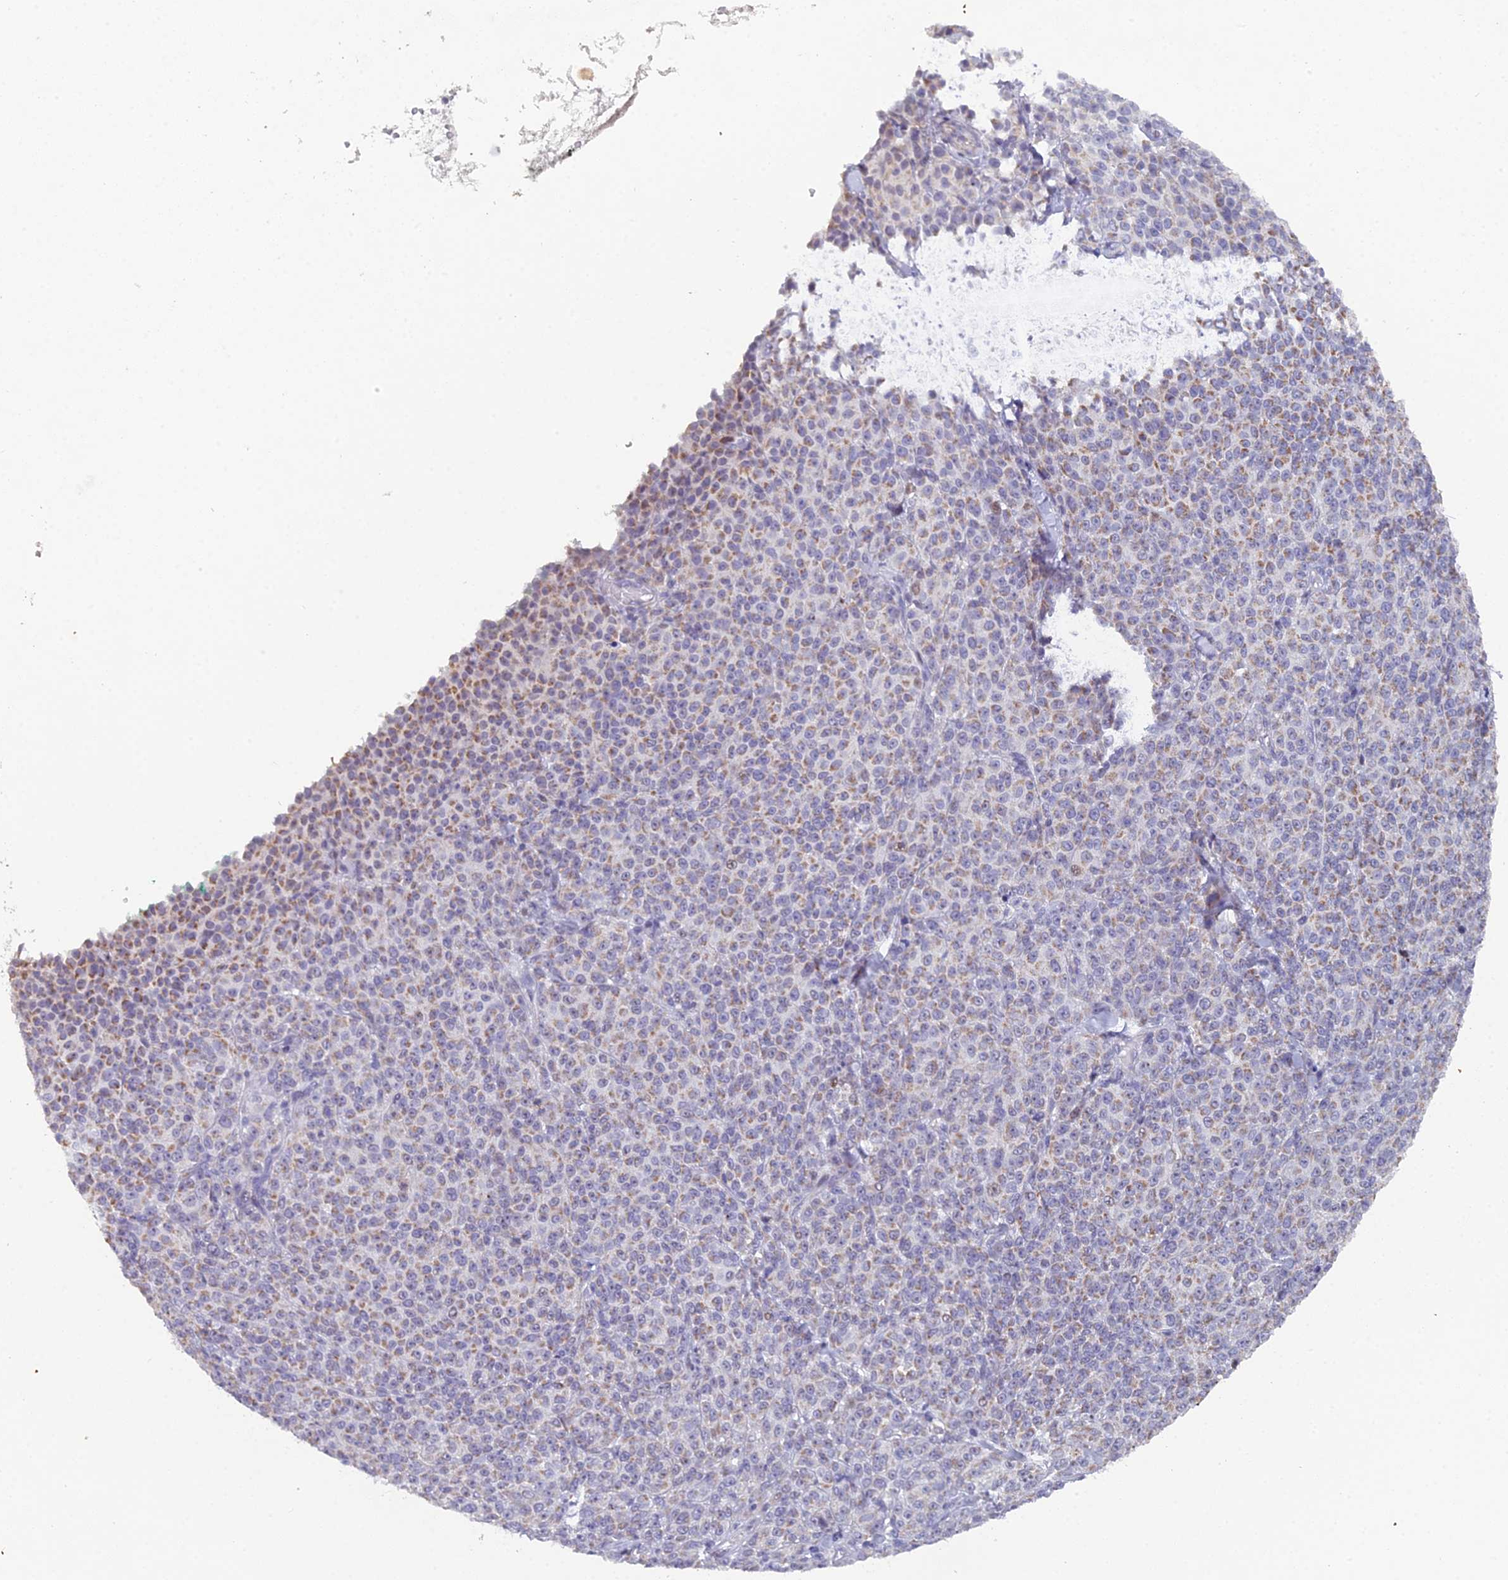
{"staining": {"intensity": "weak", "quantity": "25%-75%", "location": "cytoplasmic/membranous"}, "tissue": "melanoma", "cell_type": "Tumor cells", "image_type": "cancer", "snomed": [{"axis": "morphology", "description": "Normal tissue, NOS"}, {"axis": "morphology", "description": "Malignant melanoma, NOS"}, {"axis": "topography", "description": "Skin"}], "caption": "Immunohistochemical staining of human melanoma demonstrates low levels of weak cytoplasmic/membranous protein staining in approximately 25%-75% of tumor cells. (Brightfield microscopy of DAB IHC at high magnification).", "gene": "XKR9", "patient": {"sex": "female", "age": 34}}